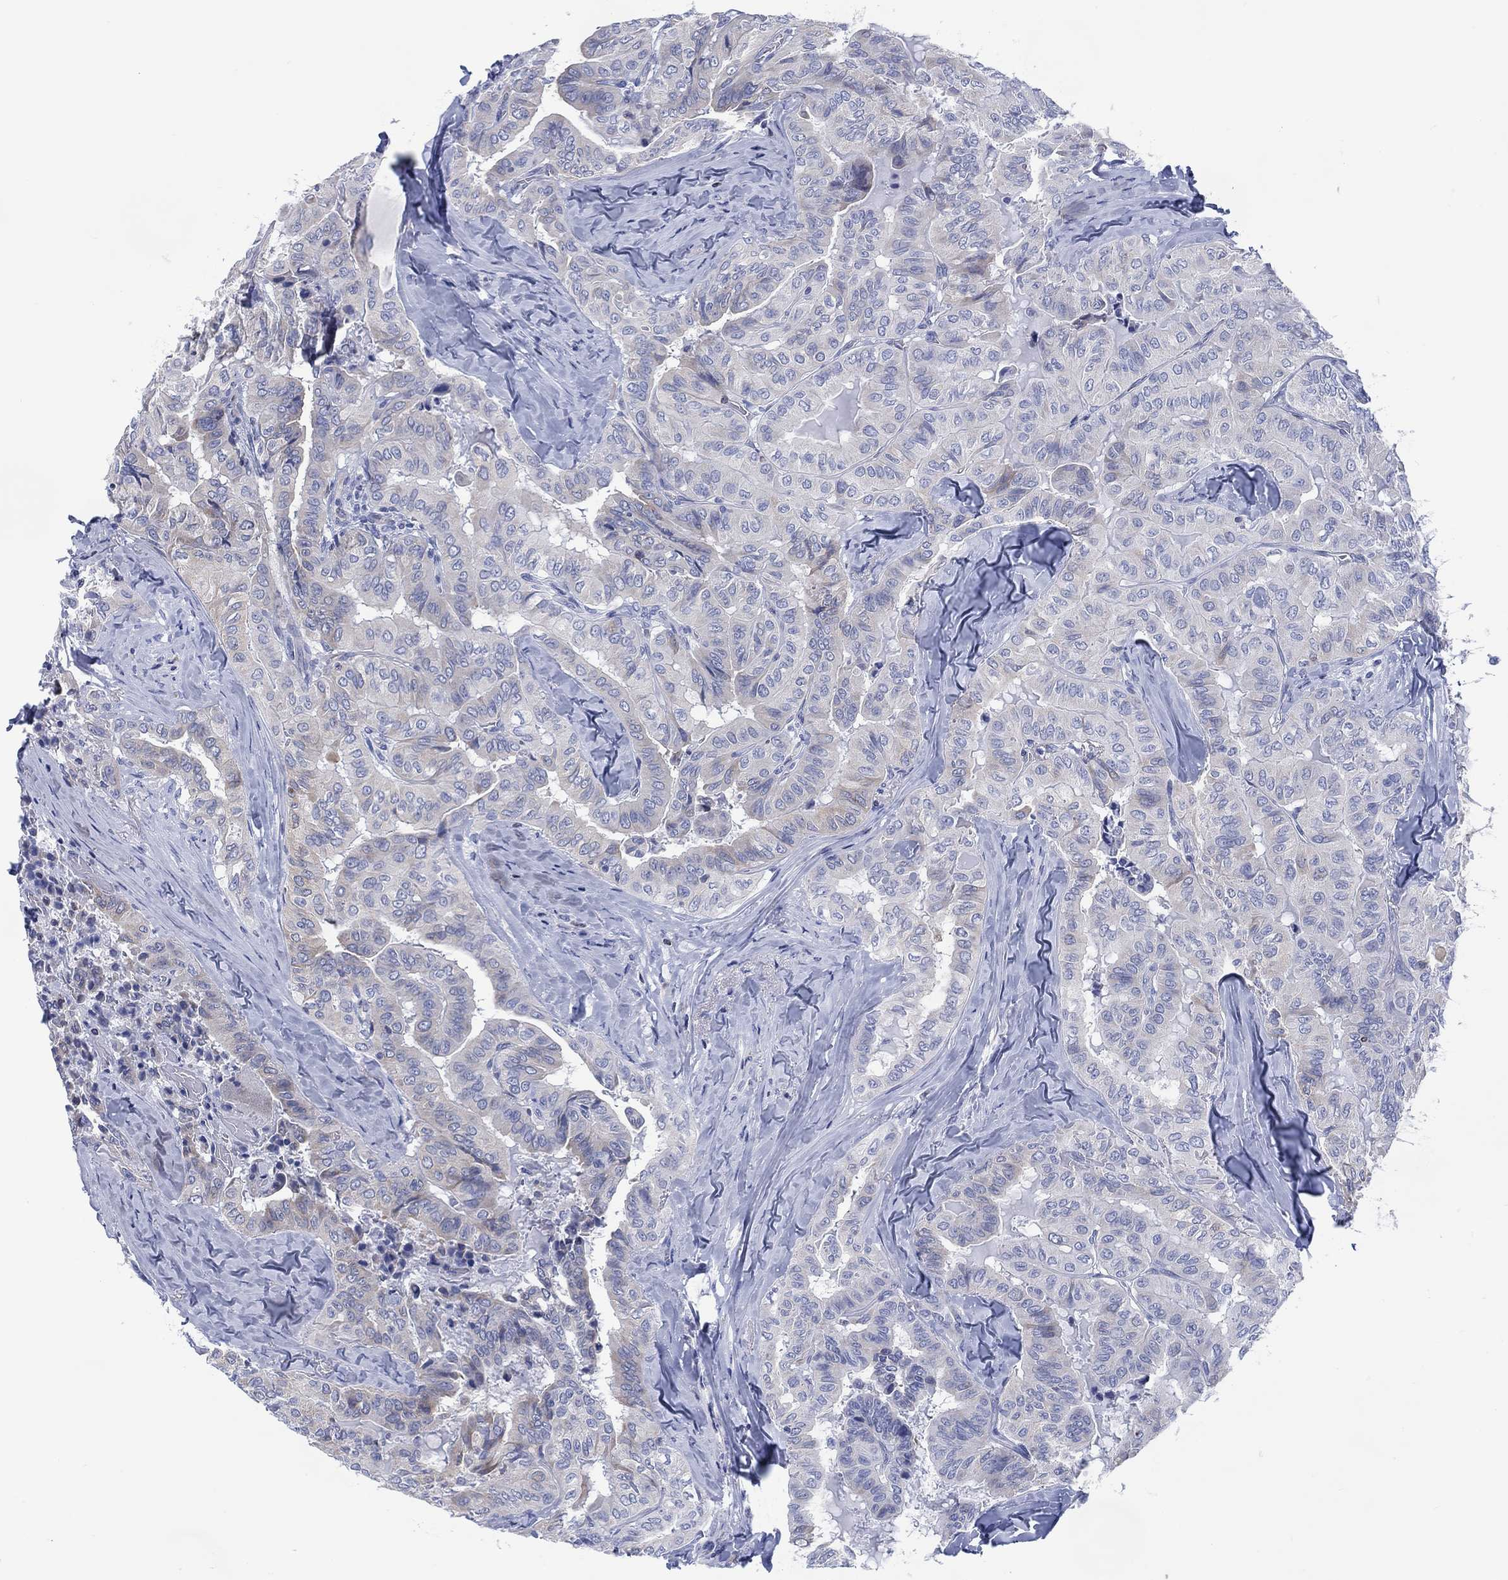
{"staining": {"intensity": "weak", "quantity": "<25%", "location": "cytoplasmic/membranous"}, "tissue": "thyroid cancer", "cell_type": "Tumor cells", "image_type": "cancer", "snomed": [{"axis": "morphology", "description": "Papillary adenocarcinoma, NOS"}, {"axis": "topography", "description": "Thyroid gland"}], "caption": "IHC micrograph of neoplastic tissue: thyroid cancer (papillary adenocarcinoma) stained with DAB (3,3'-diaminobenzidine) demonstrates no significant protein expression in tumor cells.", "gene": "DDI1", "patient": {"sex": "female", "age": 68}}